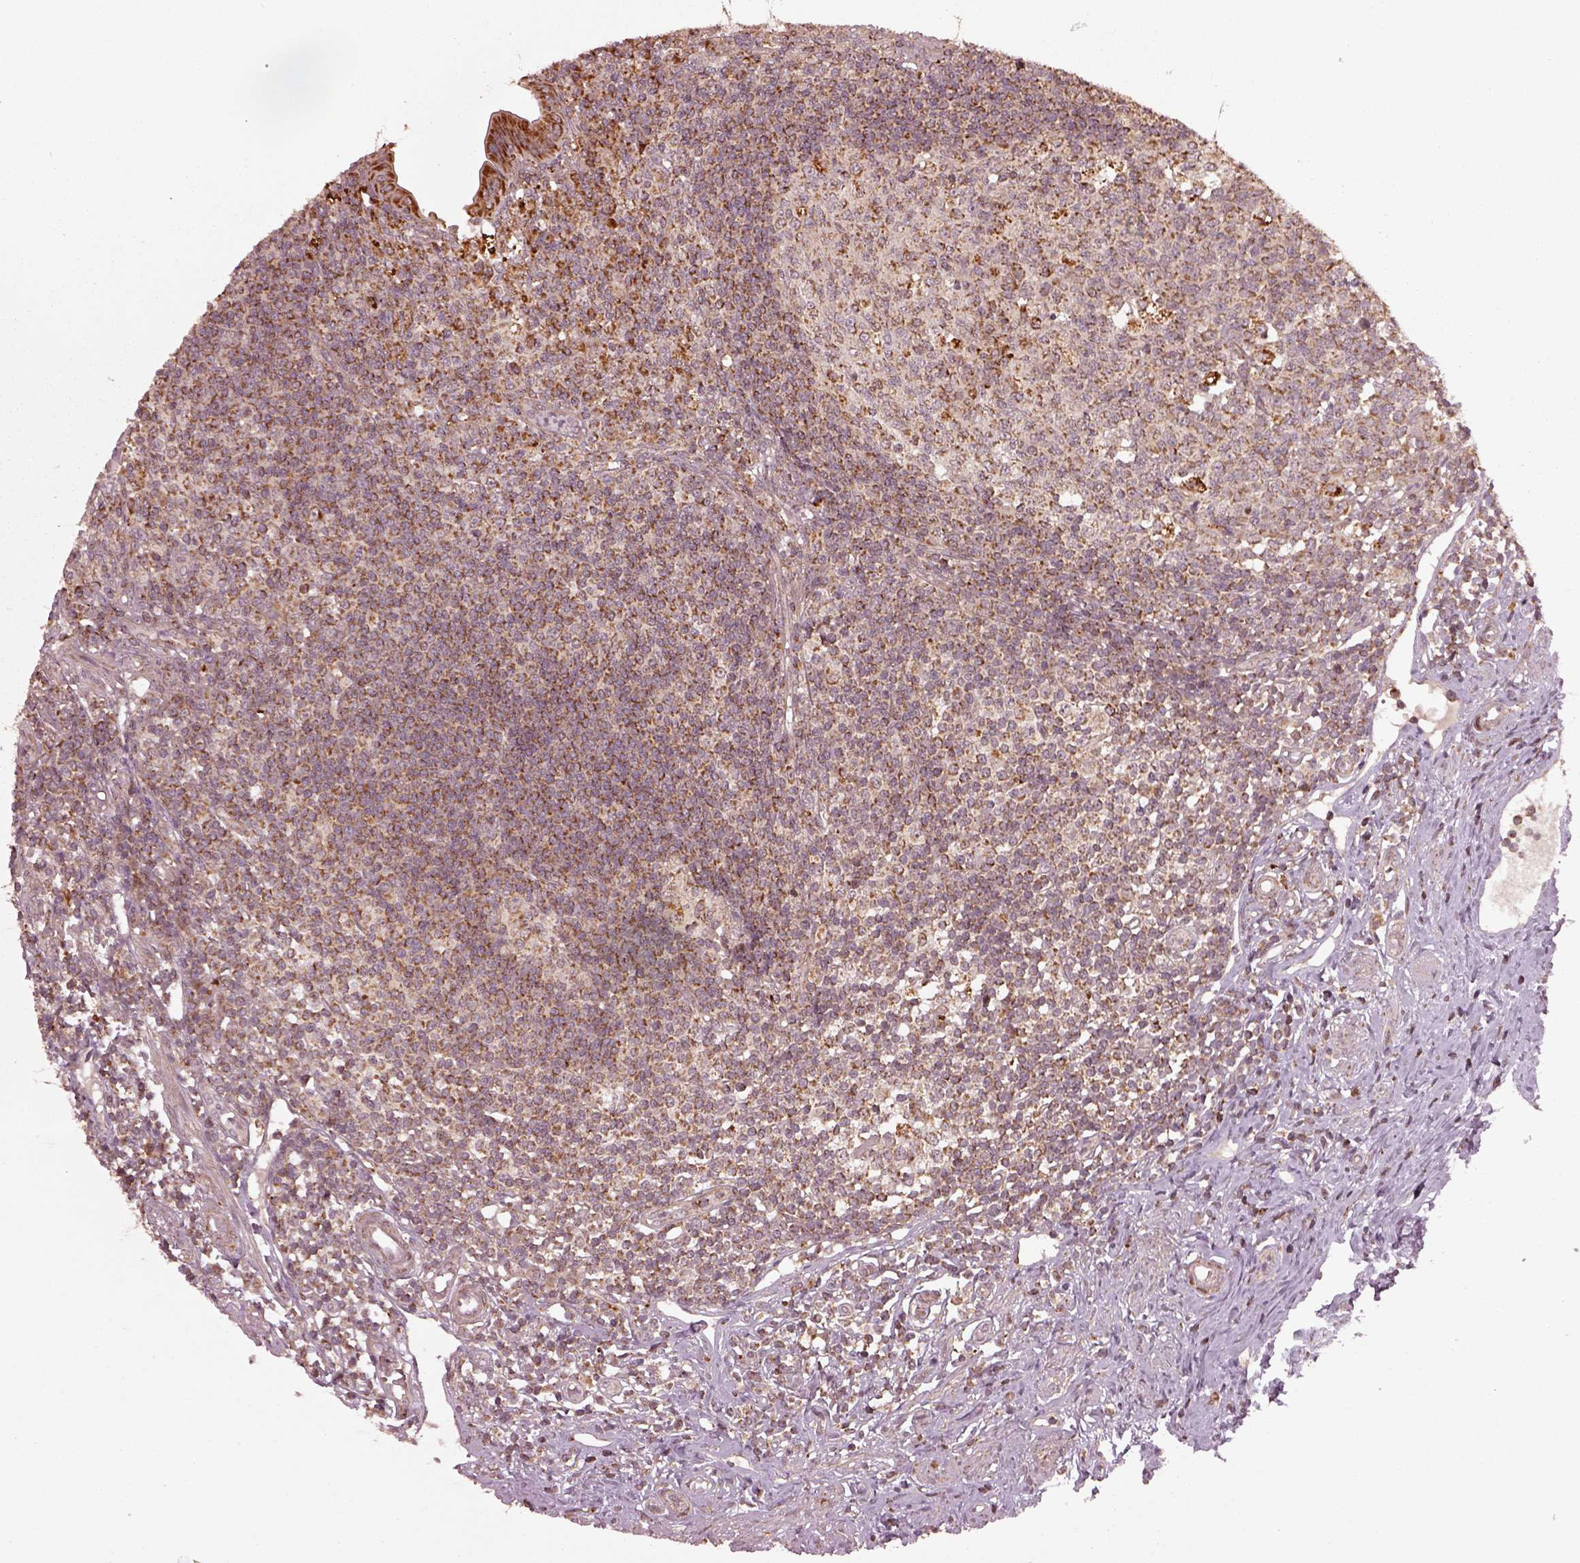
{"staining": {"intensity": "strong", "quantity": ">75%", "location": "cytoplasmic/membranous"}, "tissue": "appendix", "cell_type": "Glandular cells", "image_type": "normal", "snomed": [{"axis": "morphology", "description": "Normal tissue, NOS"}, {"axis": "morphology", "description": "Carcinoma, endometroid"}, {"axis": "topography", "description": "Appendix"}, {"axis": "topography", "description": "Colon"}], "caption": "This is a histology image of immunohistochemistry (IHC) staining of normal appendix, which shows strong expression in the cytoplasmic/membranous of glandular cells.", "gene": "SEL1L3", "patient": {"sex": "female", "age": 60}}